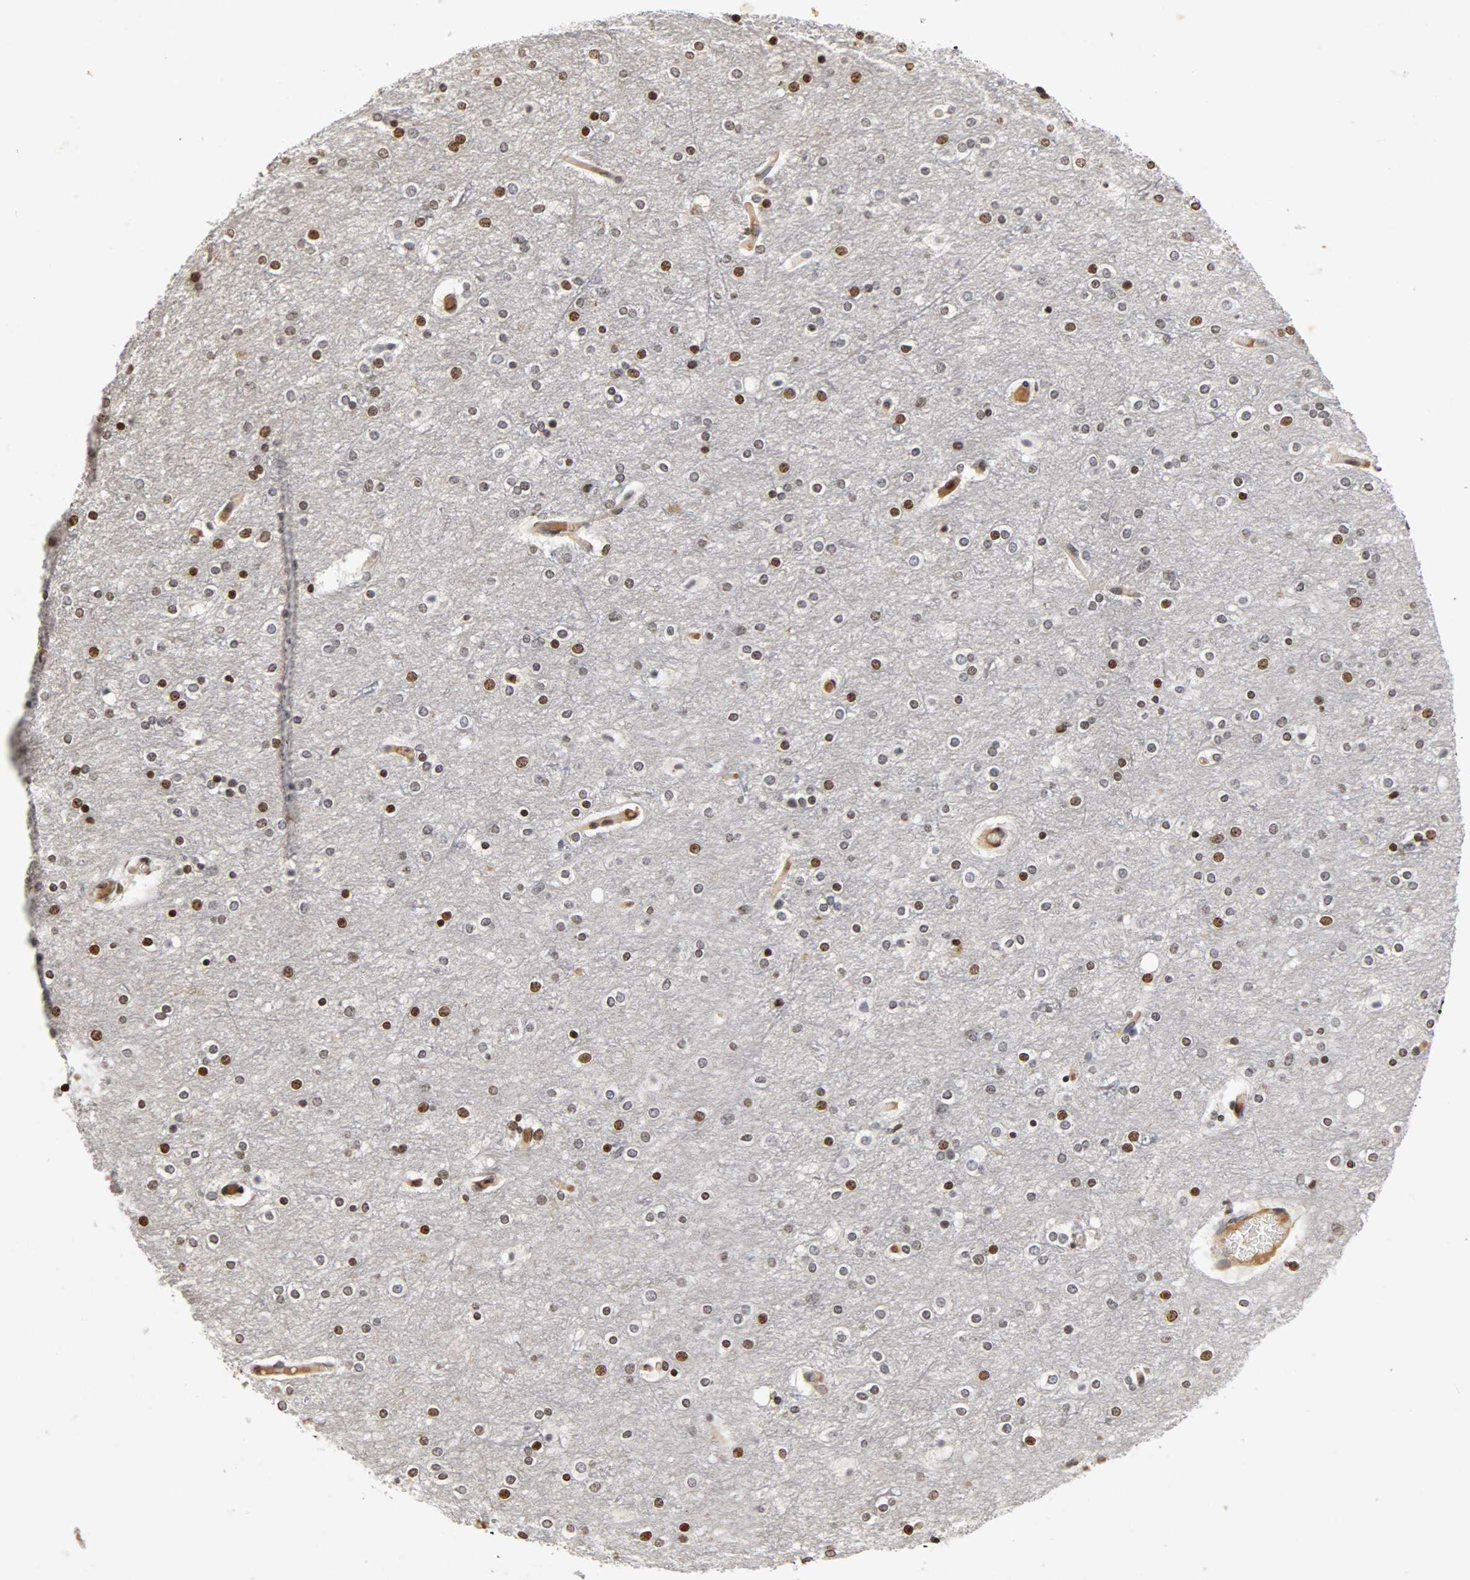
{"staining": {"intensity": "weak", "quantity": "25%-75%", "location": "cytoplasmic/membranous"}, "tissue": "cerebral cortex", "cell_type": "Endothelial cells", "image_type": "normal", "snomed": [{"axis": "morphology", "description": "Normal tissue, NOS"}, {"axis": "topography", "description": "Cerebral cortex"}], "caption": "High-magnification brightfield microscopy of benign cerebral cortex stained with DAB (brown) and counterstained with hematoxylin (blue). endothelial cells exhibit weak cytoplasmic/membranous staining is appreciated in approximately25%-75% of cells.", "gene": "ERCC2", "patient": {"sex": "female", "age": 54}}